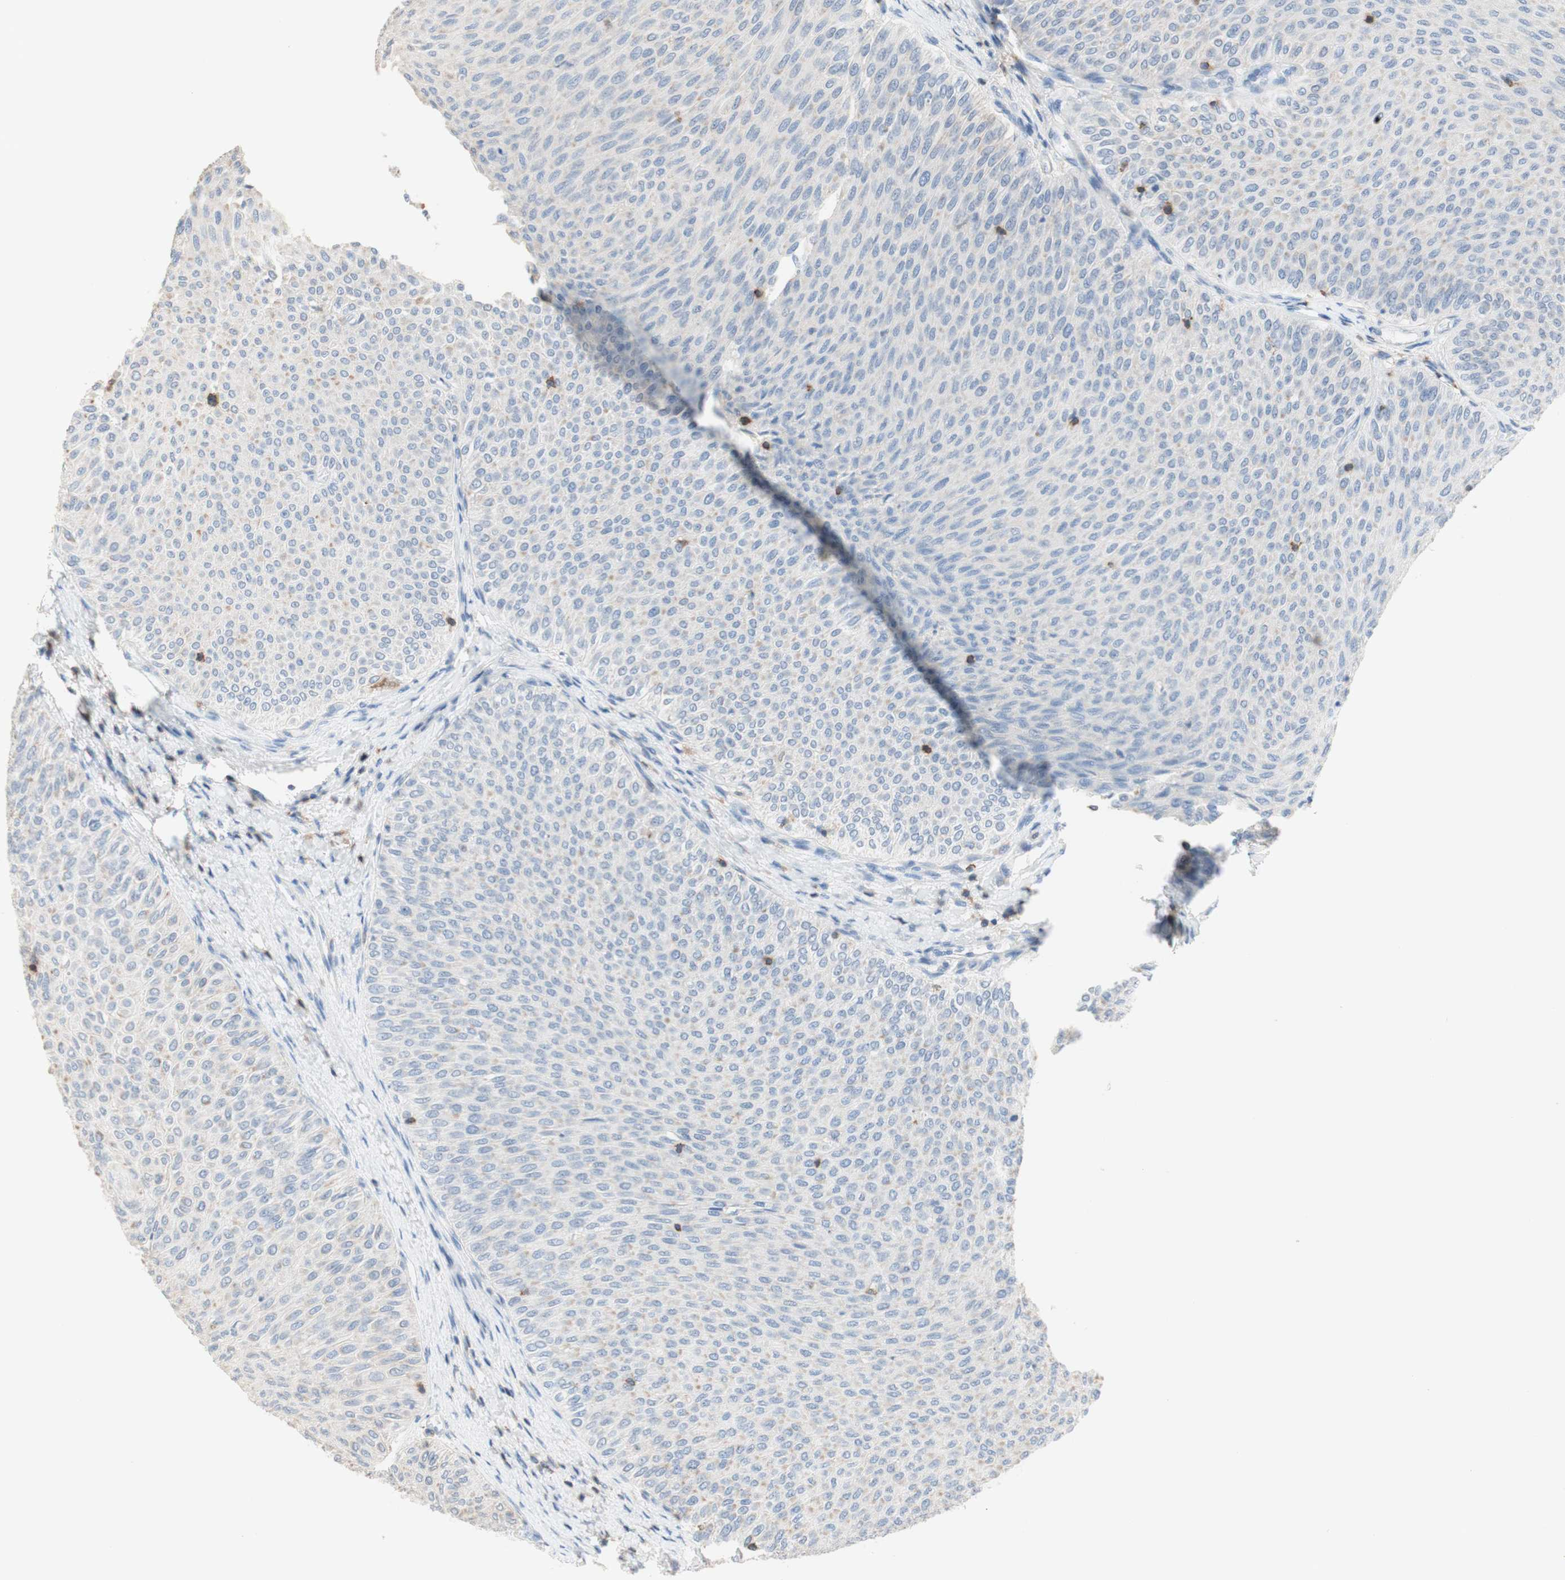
{"staining": {"intensity": "negative", "quantity": "none", "location": "none"}, "tissue": "urothelial cancer", "cell_type": "Tumor cells", "image_type": "cancer", "snomed": [{"axis": "morphology", "description": "Urothelial carcinoma, Low grade"}, {"axis": "topography", "description": "Urinary bladder"}], "caption": "Tumor cells are negative for brown protein staining in urothelial cancer.", "gene": "SPINK6", "patient": {"sex": "male", "age": 78}}